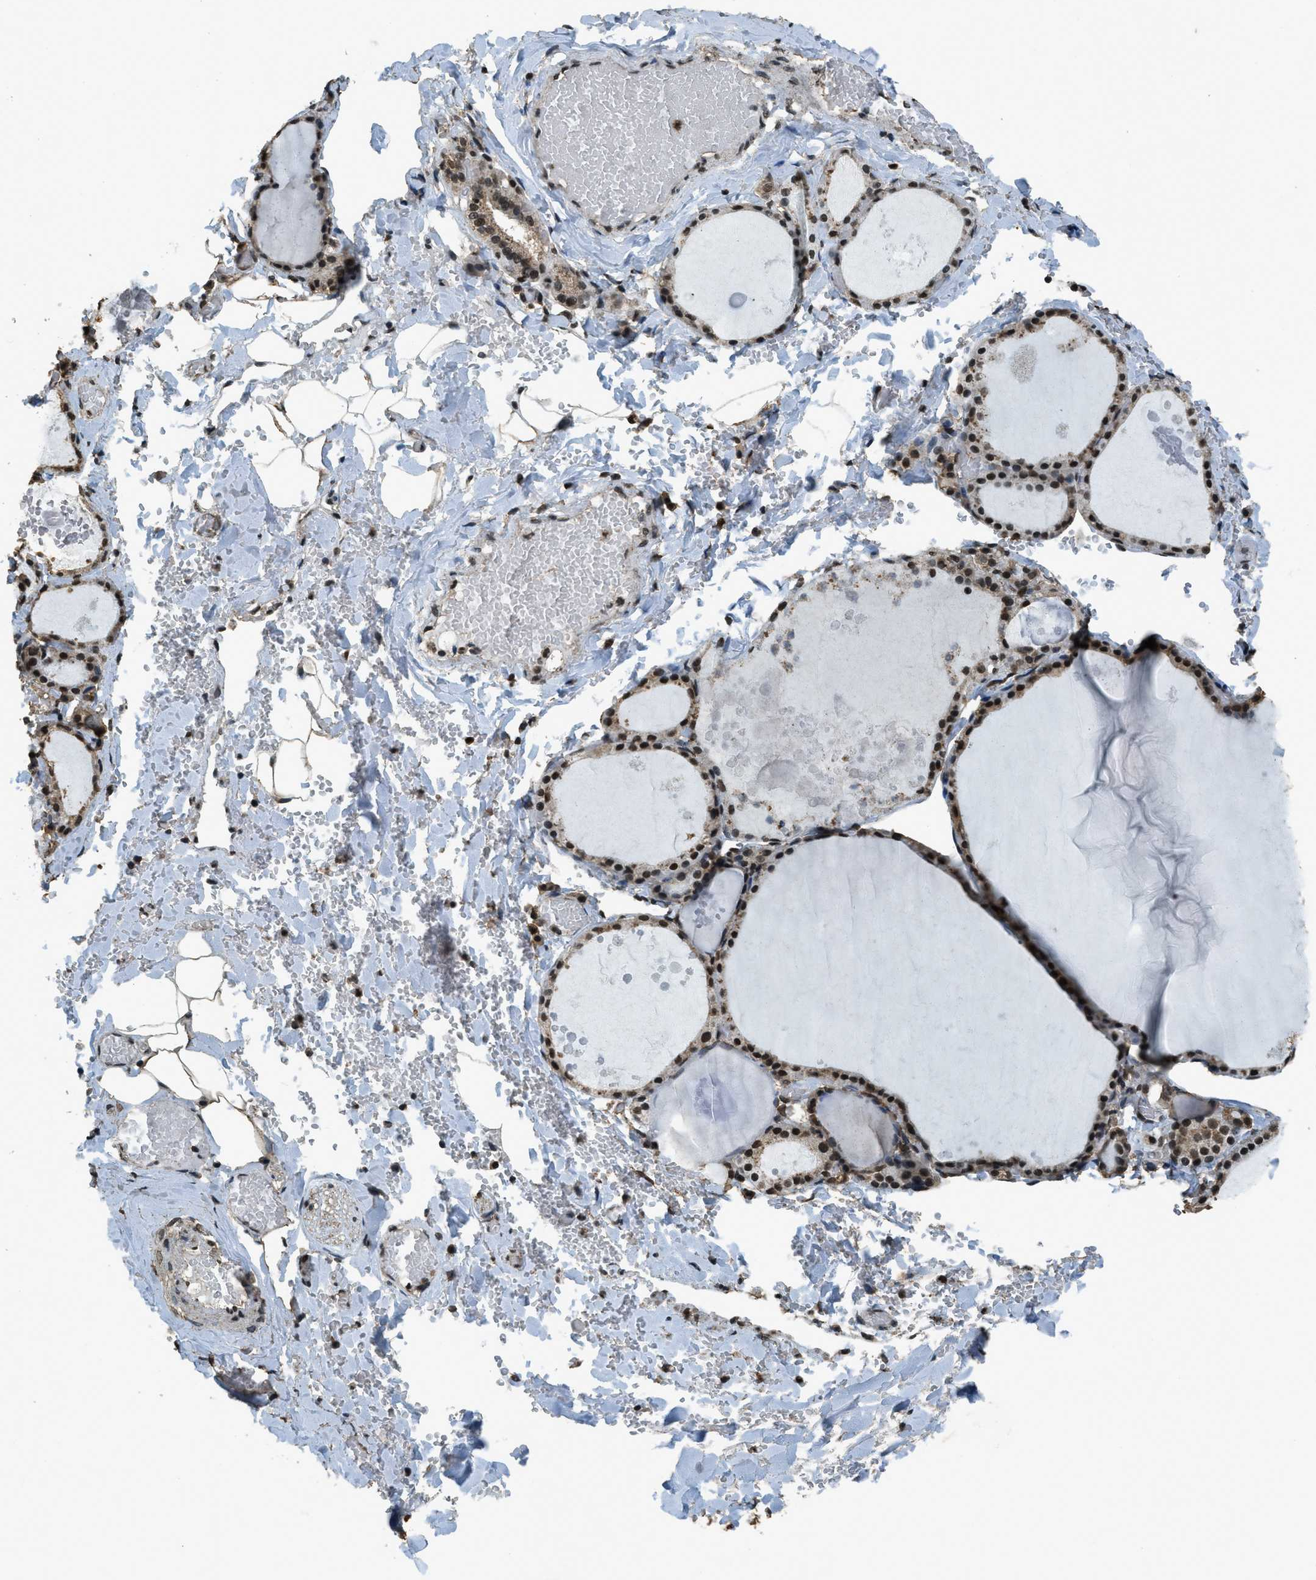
{"staining": {"intensity": "strong", "quantity": ">75%", "location": "nuclear"}, "tissue": "thyroid gland", "cell_type": "Glandular cells", "image_type": "normal", "snomed": [{"axis": "morphology", "description": "Normal tissue, NOS"}, {"axis": "topography", "description": "Thyroid gland"}], "caption": "Approximately >75% of glandular cells in unremarkable human thyroid gland reveal strong nuclear protein positivity as visualized by brown immunohistochemical staining.", "gene": "MYB", "patient": {"sex": "male", "age": 56}}